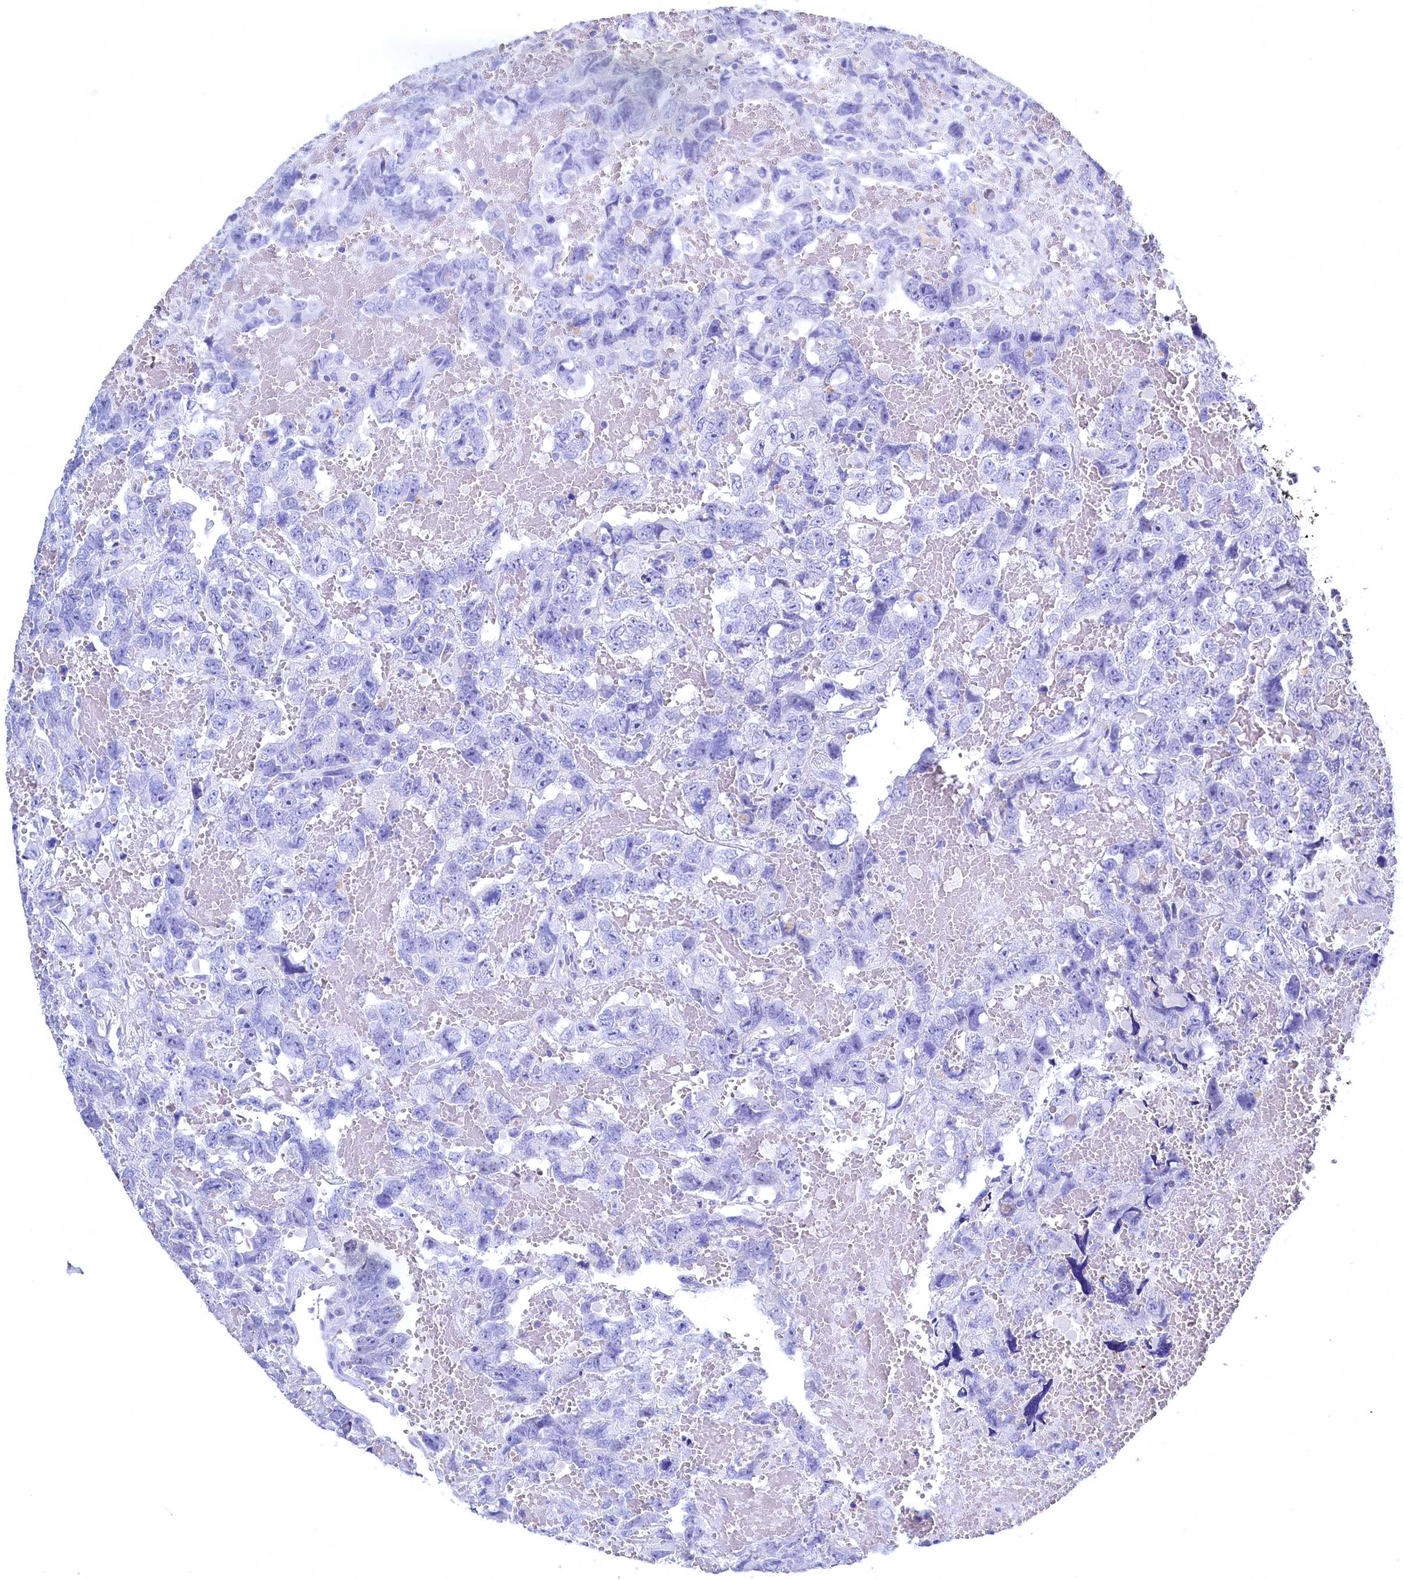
{"staining": {"intensity": "negative", "quantity": "none", "location": "none"}, "tissue": "testis cancer", "cell_type": "Tumor cells", "image_type": "cancer", "snomed": [{"axis": "morphology", "description": "Carcinoma, Embryonal, NOS"}, {"axis": "topography", "description": "Testis"}], "caption": "There is no significant positivity in tumor cells of testis cancer.", "gene": "C11orf54", "patient": {"sex": "male", "age": 45}}